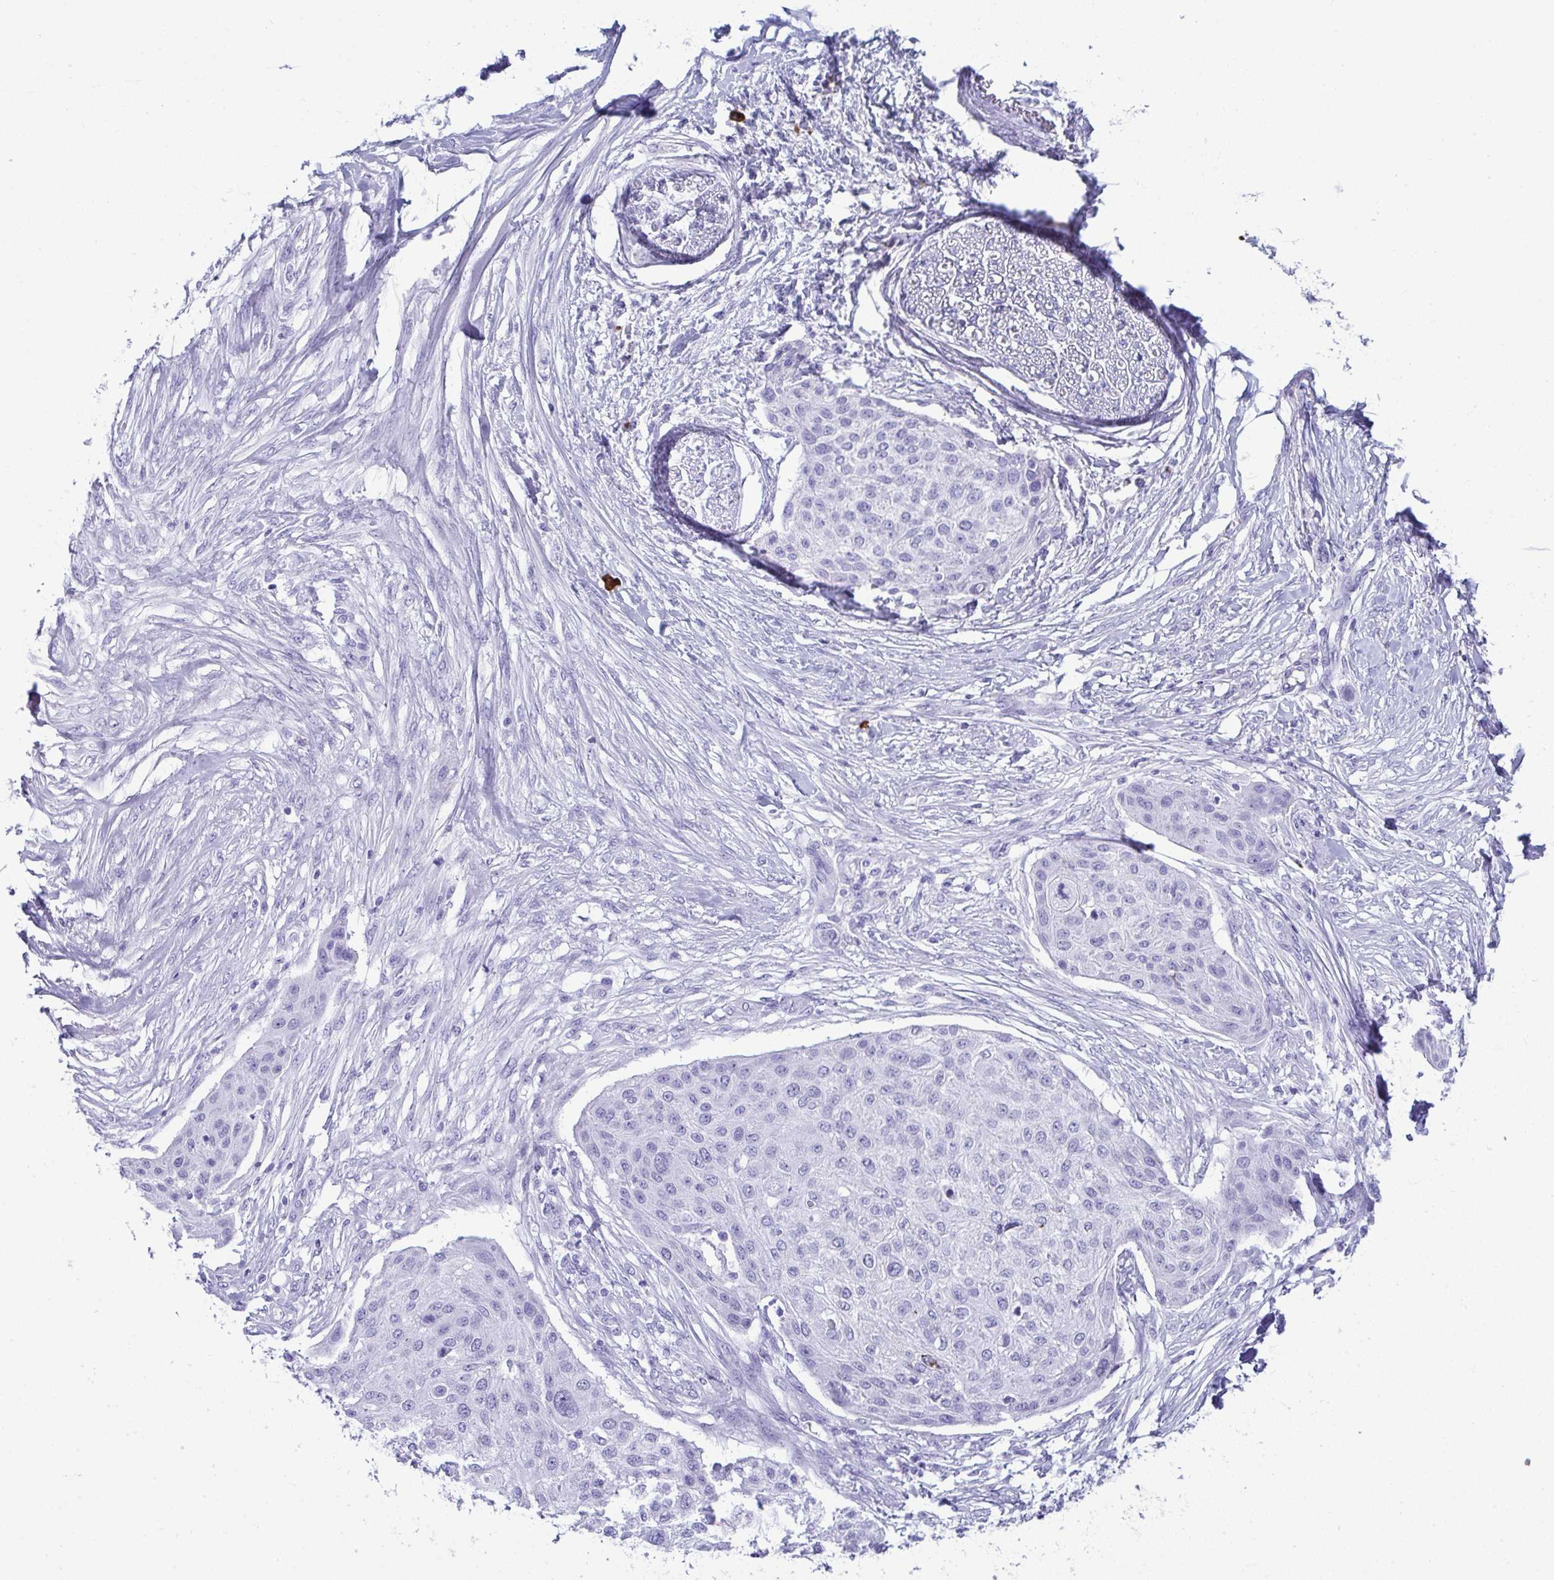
{"staining": {"intensity": "negative", "quantity": "none", "location": "none"}, "tissue": "skin cancer", "cell_type": "Tumor cells", "image_type": "cancer", "snomed": [{"axis": "morphology", "description": "Squamous cell carcinoma, NOS"}, {"axis": "topography", "description": "Skin"}], "caption": "Immunohistochemical staining of skin cancer (squamous cell carcinoma) displays no significant positivity in tumor cells.", "gene": "JCHAIN", "patient": {"sex": "female", "age": 87}}